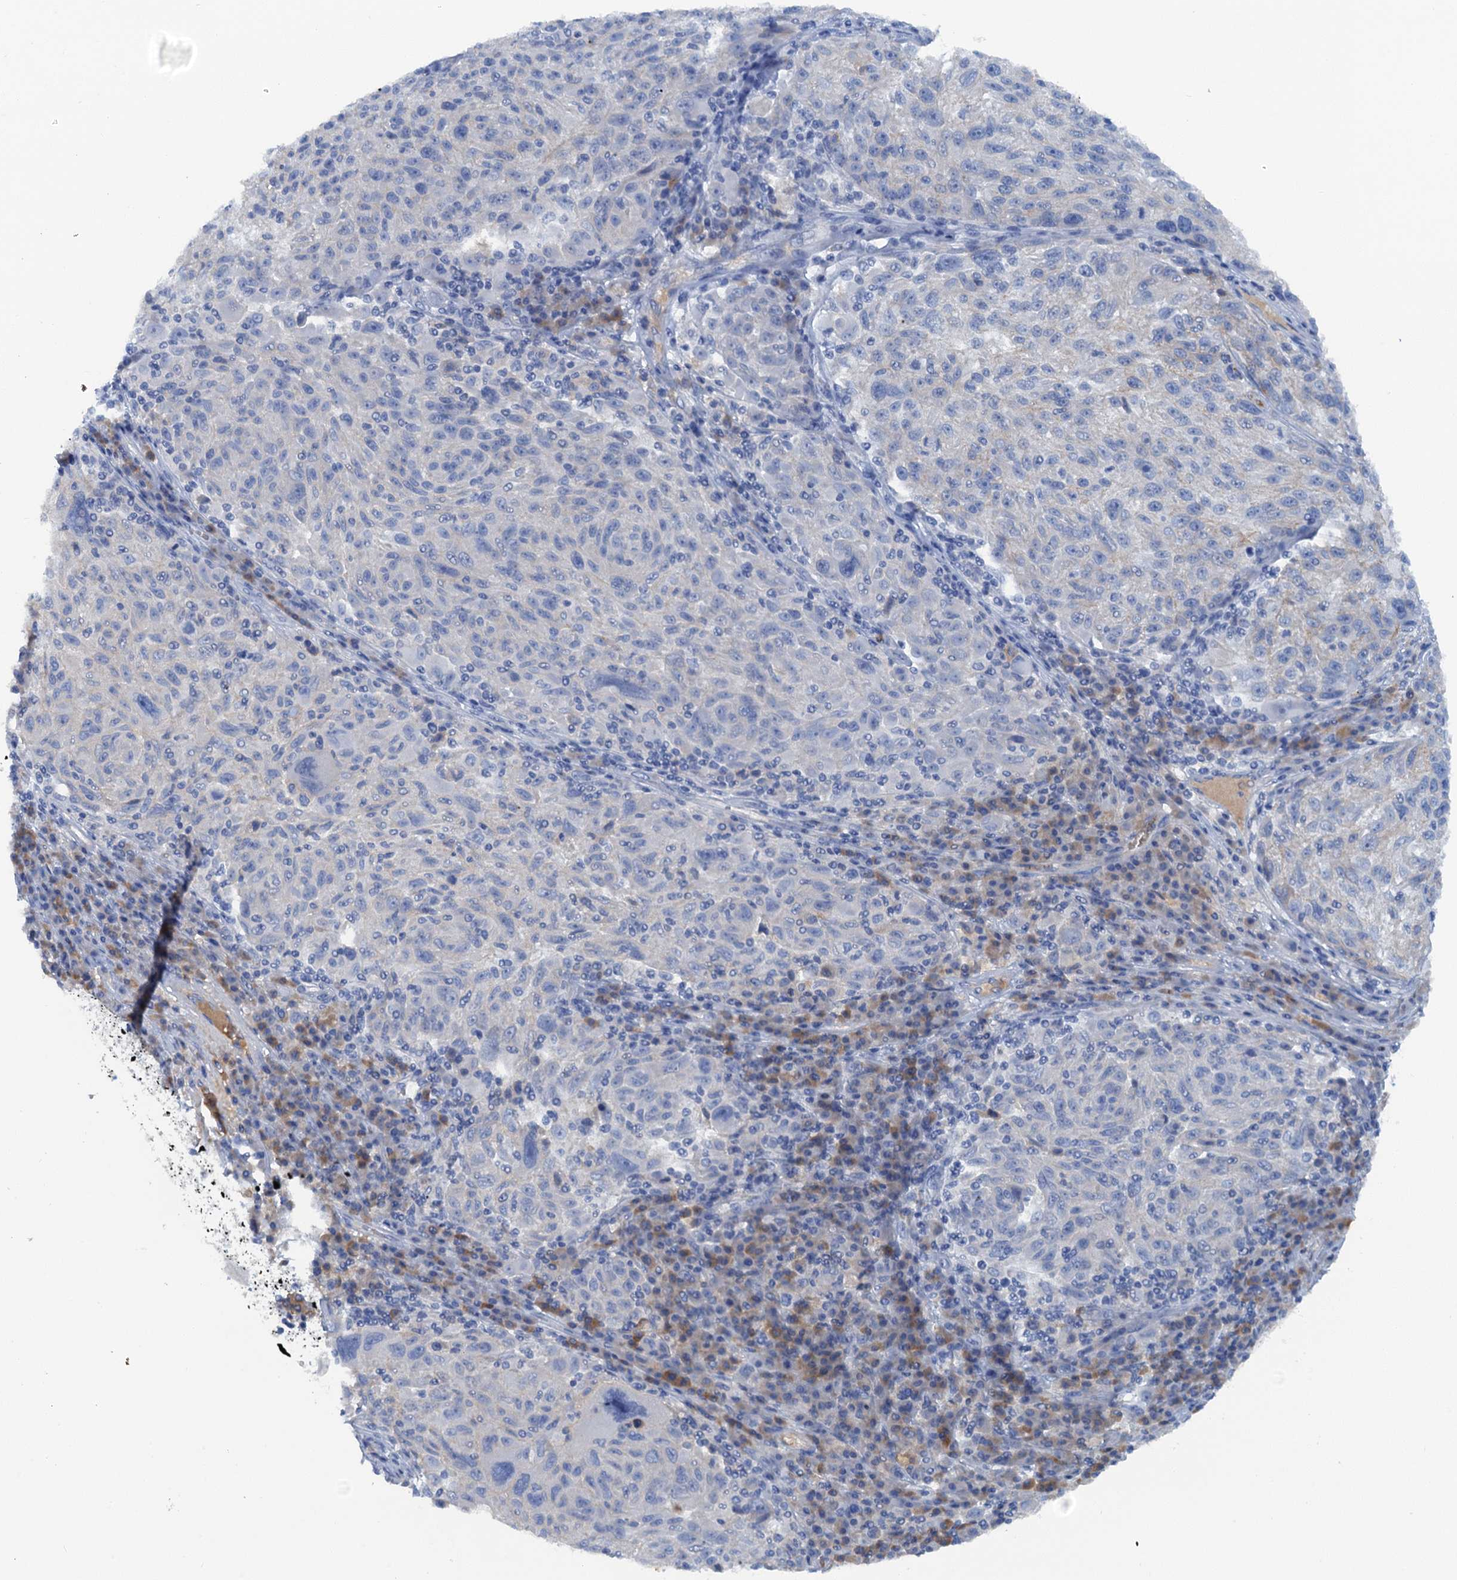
{"staining": {"intensity": "negative", "quantity": "none", "location": "none"}, "tissue": "melanoma", "cell_type": "Tumor cells", "image_type": "cancer", "snomed": [{"axis": "morphology", "description": "Malignant melanoma, NOS"}, {"axis": "topography", "description": "Skin"}], "caption": "Immunohistochemistry of melanoma reveals no positivity in tumor cells. Brightfield microscopy of immunohistochemistry (IHC) stained with DAB (brown) and hematoxylin (blue), captured at high magnification.", "gene": "MYADML2", "patient": {"sex": "male", "age": 53}}